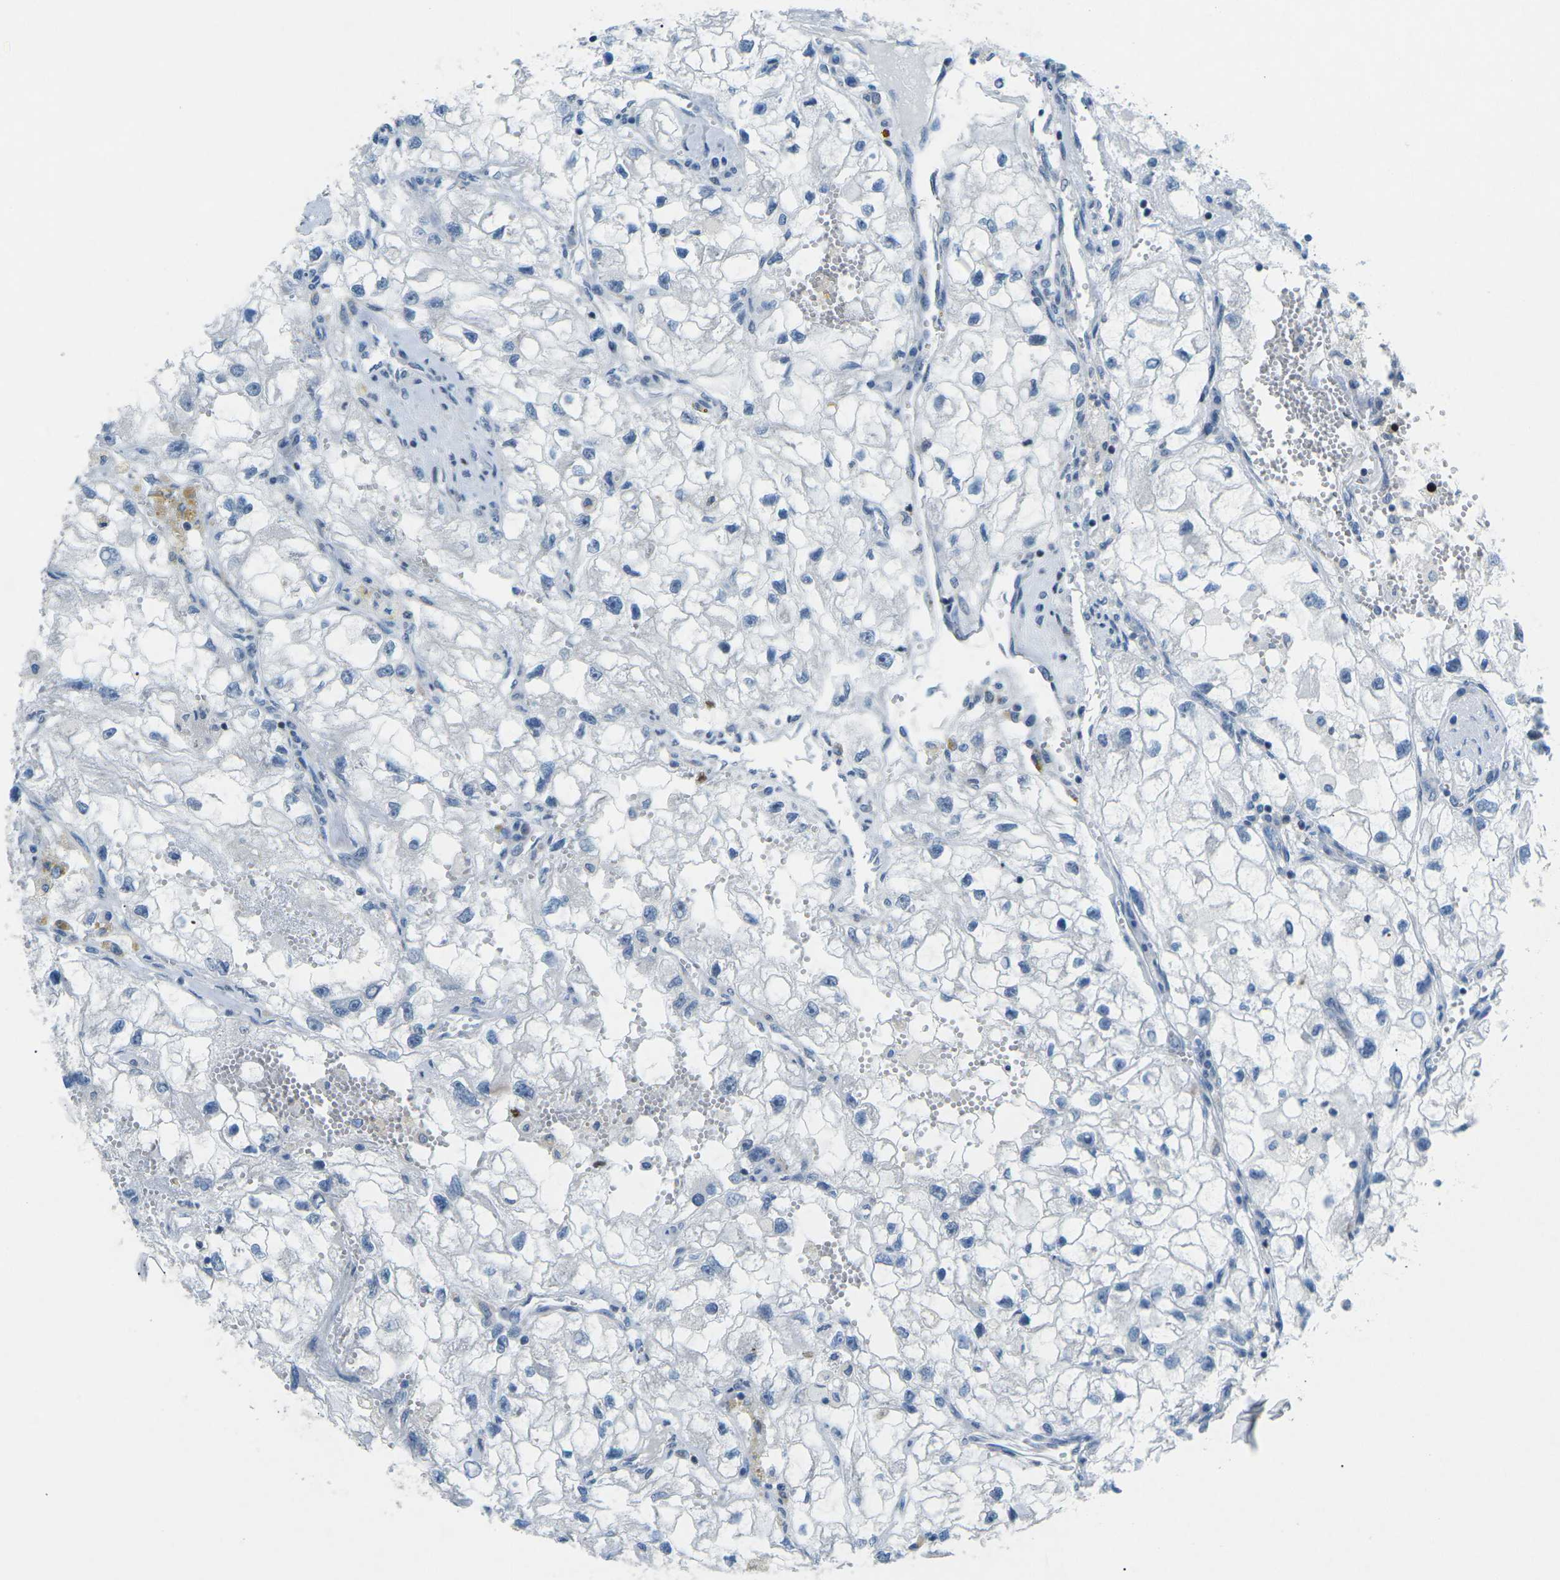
{"staining": {"intensity": "negative", "quantity": "none", "location": "none"}, "tissue": "renal cancer", "cell_type": "Tumor cells", "image_type": "cancer", "snomed": [{"axis": "morphology", "description": "Adenocarcinoma, NOS"}, {"axis": "topography", "description": "Kidney"}], "caption": "This photomicrograph is of adenocarcinoma (renal) stained with immunohistochemistry to label a protein in brown with the nuclei are counter-stained blue. There is no staining in tumor cells.", "gene": "MBNL1", "patient": {"sex": "female", "age": 70}}